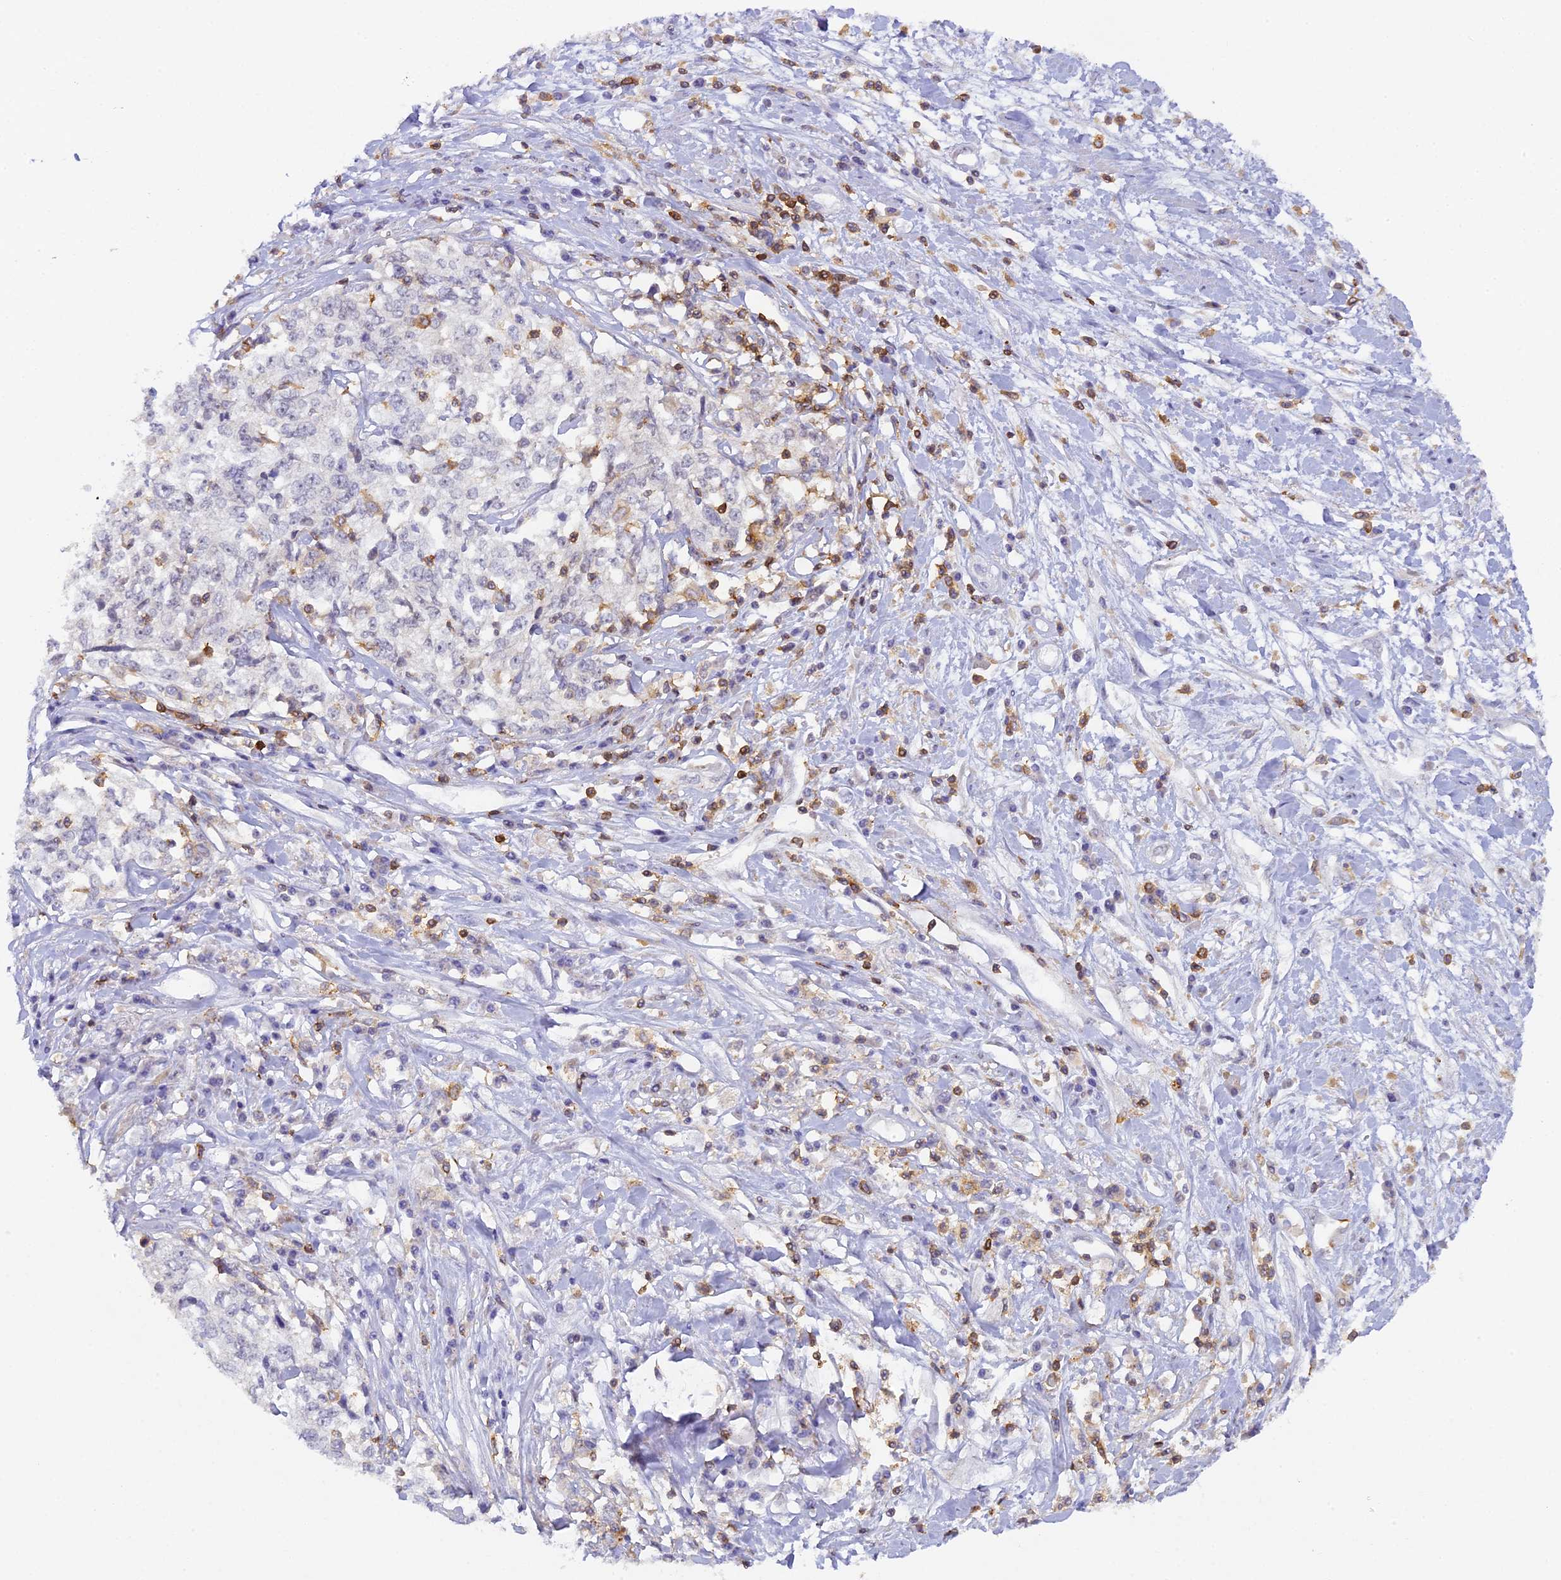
{"staining": {"intensity": "negative", "quantity": "none", "location": "none"}, "tissue": "cervical cancer", "cell_type": "Tumor cells", "image_type": "cancer", "snomed": [{"axis": "morphology", "description": "Squamous cell carcinoma, NOS"}, {"axis": "topography", "description": "Cervix"}], "caption": "Cervical squamous cell carcinoma was stained to show a protein in brown. There is no significant expression in tumor cells.", "gene": "FYB1", "patient": {"sex": "female", "age": 57}}